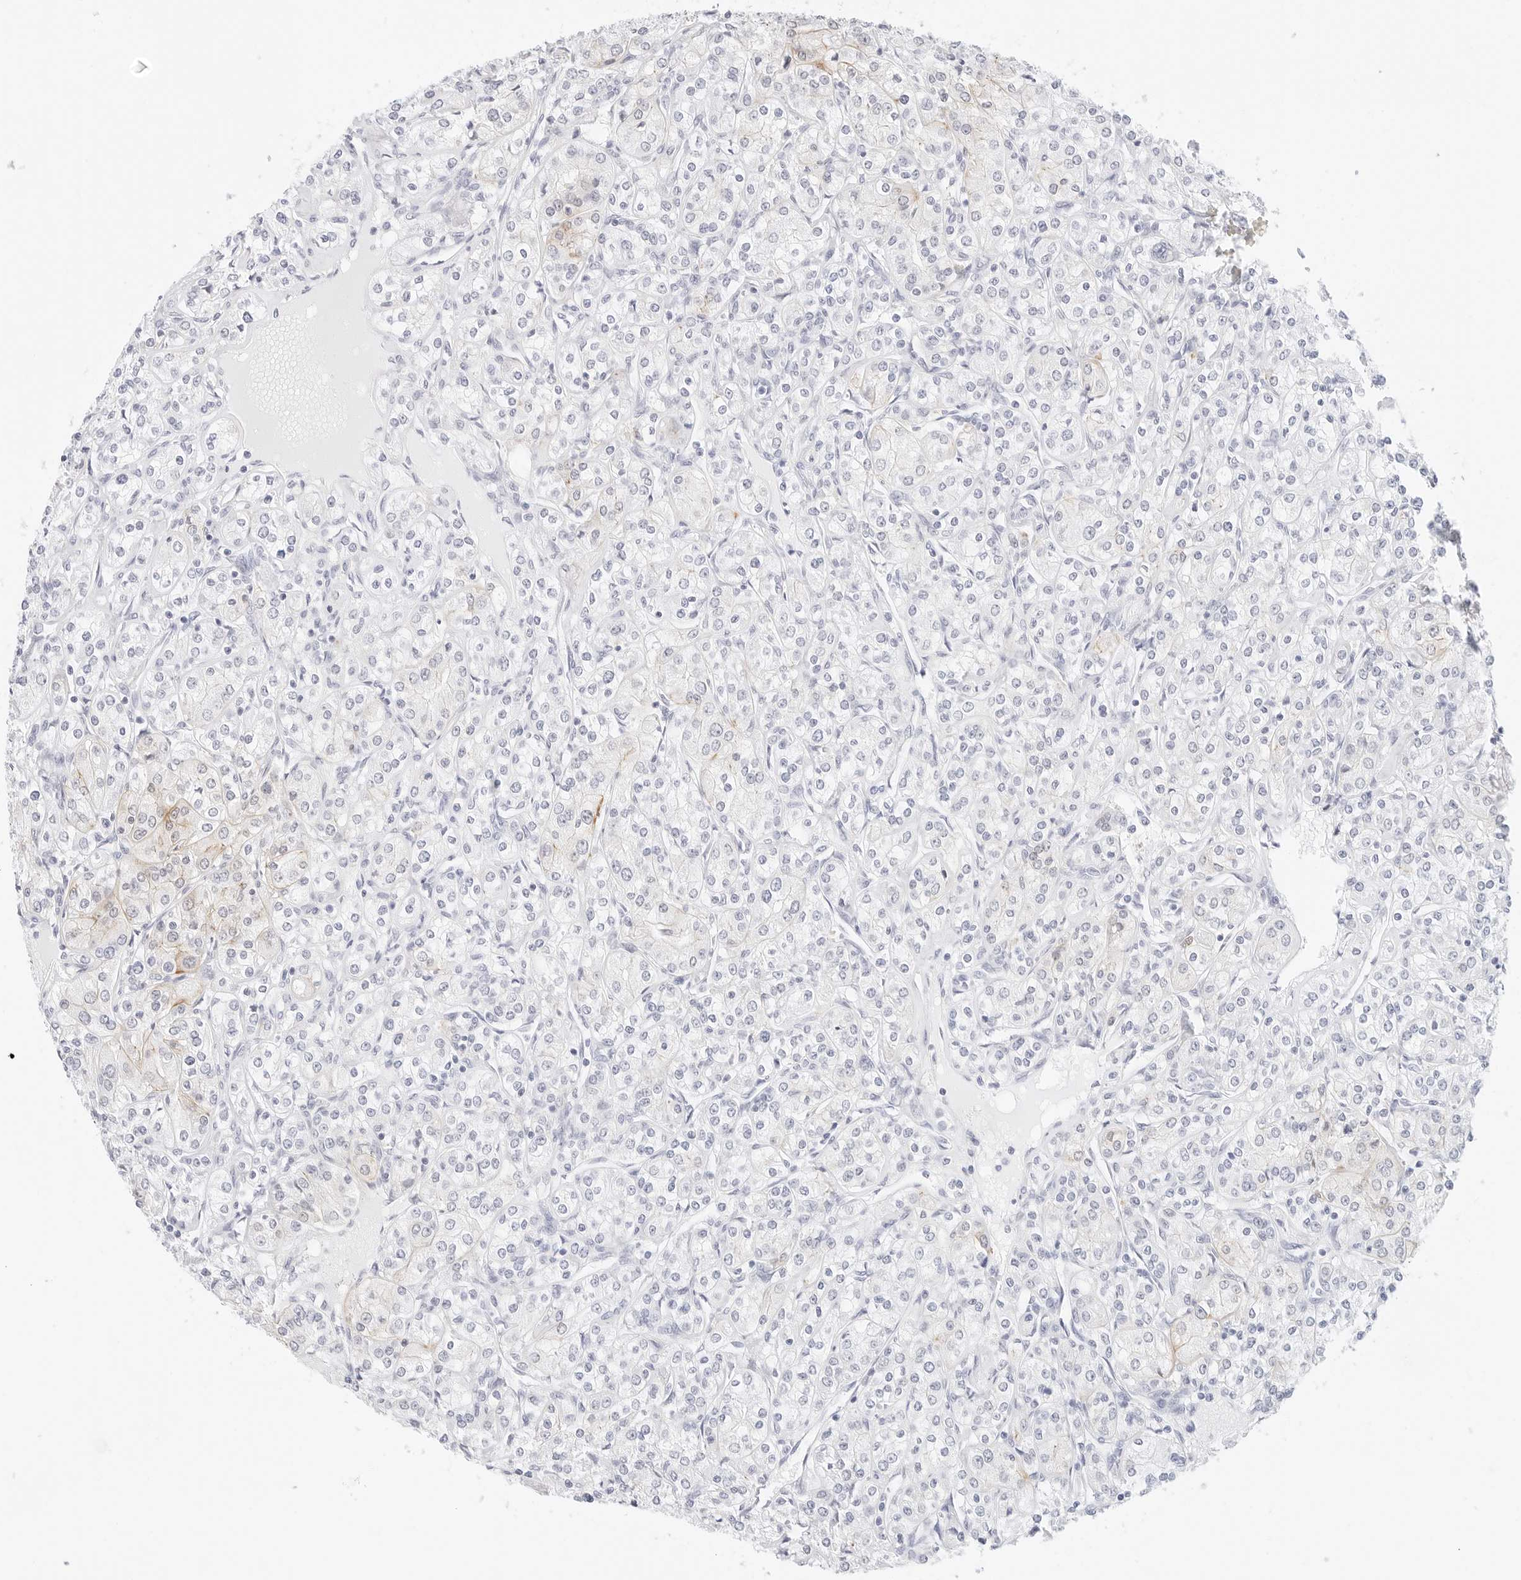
{"staining": {"intensity": "negative", "quantity": "none", "location": "none"}, "tissue": "renal cancer", "cell_type": "Tumor cells", "image_type": "cancer", "snomed": [{"axis": "morphology", "description": "Adenocarcinoma, NOS"}, {"axis": "topography", "description": "Kidney"}], "caption": "Tumor cells show no significant protein positivity in renal cancer (adenocarcinoma). (Stains: DAB IHC with hematoxylin counter stain, Microscopy: brightfield microscopy at high magnification).", "gene": "CDH1", "patient": {"sex": "male", "age": 77}}